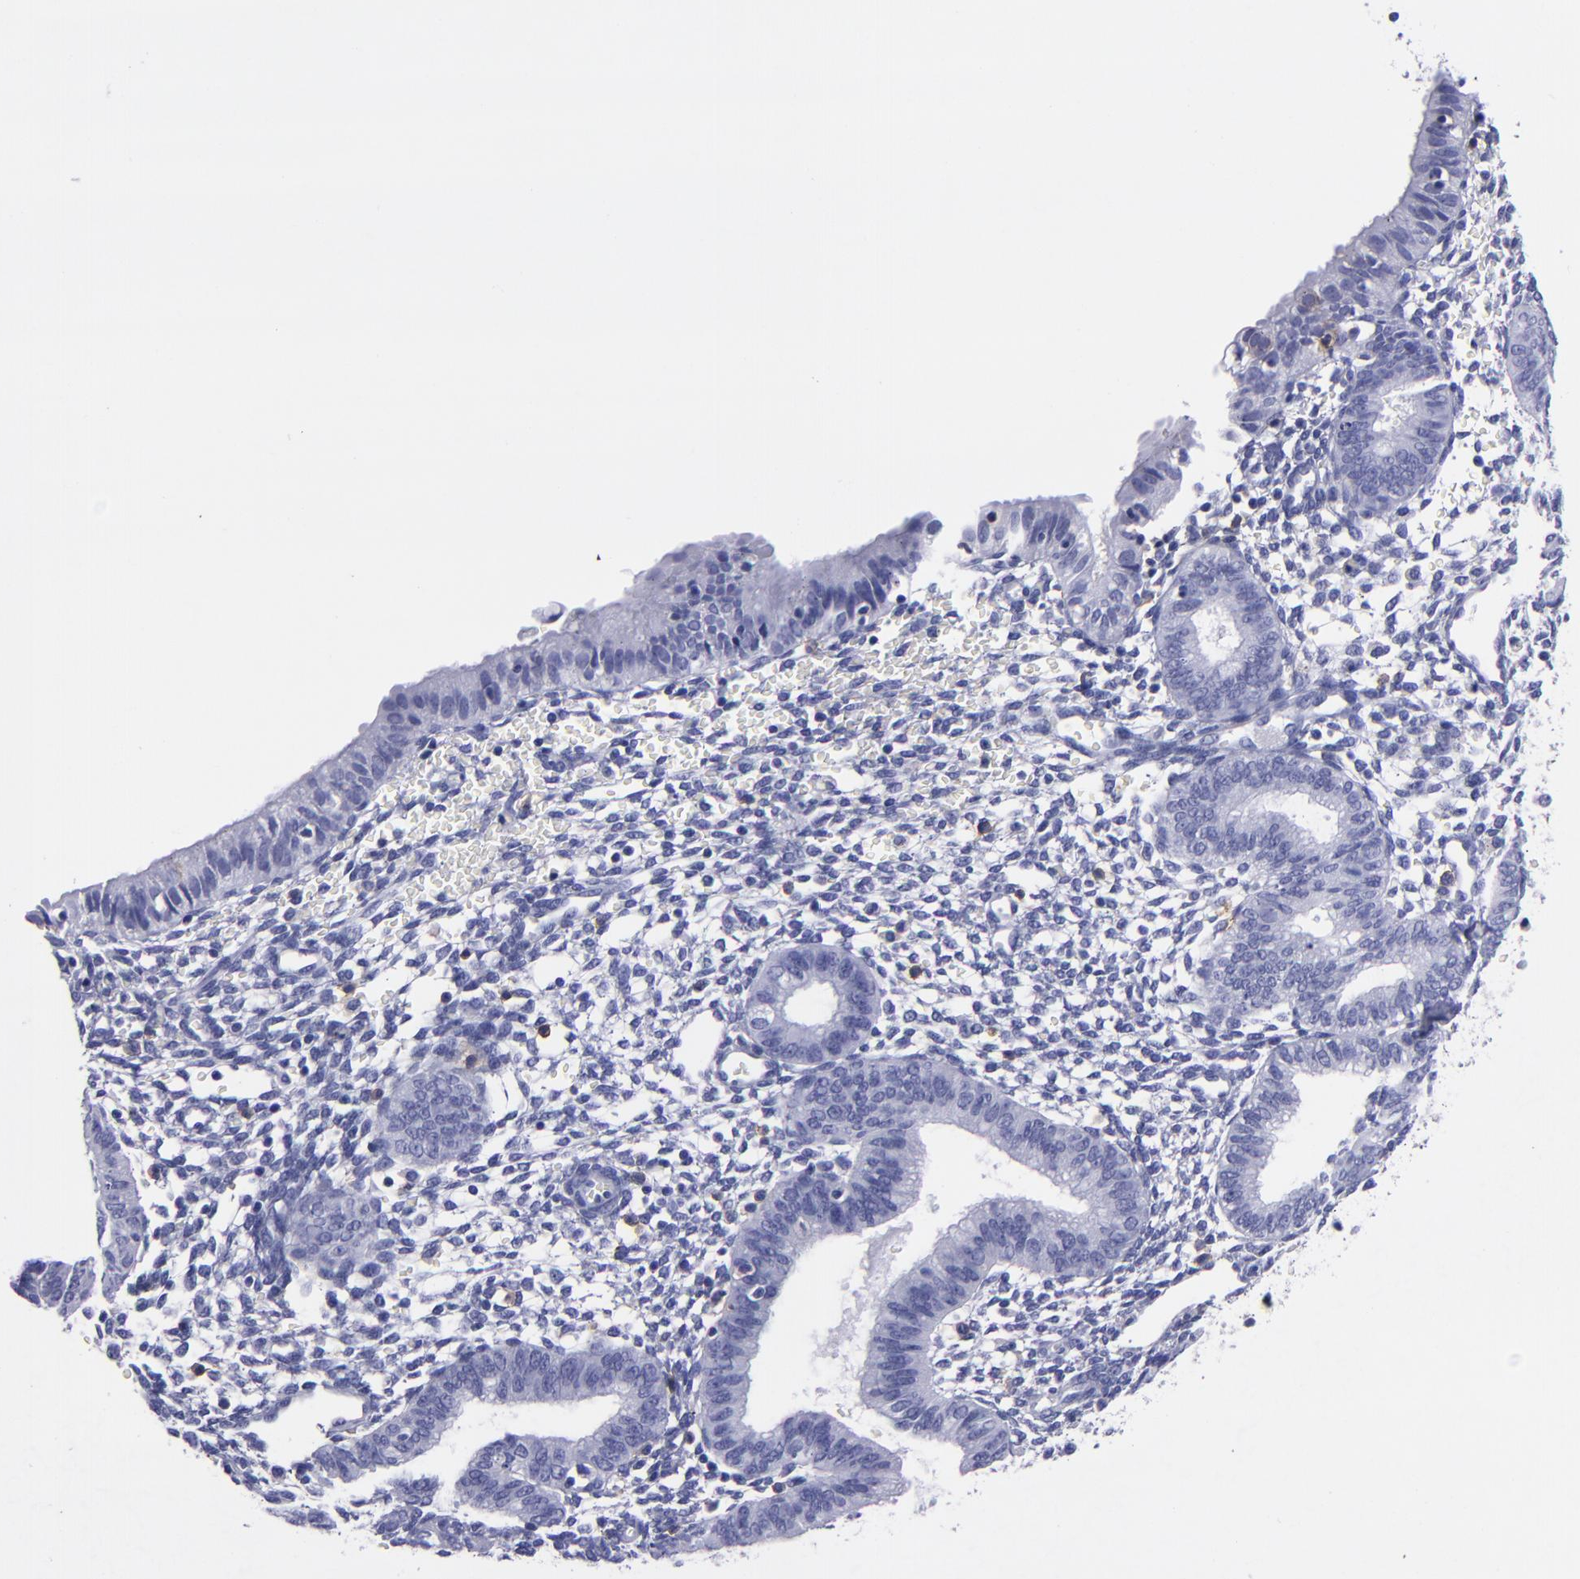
{"staining": {"intensity": "negative", "quantity": "none", "location": "none"}, "tissue": "endometrium", "cell_type": "Cells in endometrial stroma", "image_type": "normal", "snomed": [{"axis": "morphology", "description": "Normal tissue, NOS"}, {"axis": "topography", "description": "Endometrium"}], "caption": "Immunohistochemistry of unremarkable endometrium demonstrates no positivity in cells in endometrial stroma. (Stains: DAB (3,3'-diaminobenzidine) immunohistochemistry (IHC) with hematoxylin counter stain, Microscopy: brightfield microscopy at high magnification).", "gene": "CD38", "patient": {"sex": "female", "age": 61}}